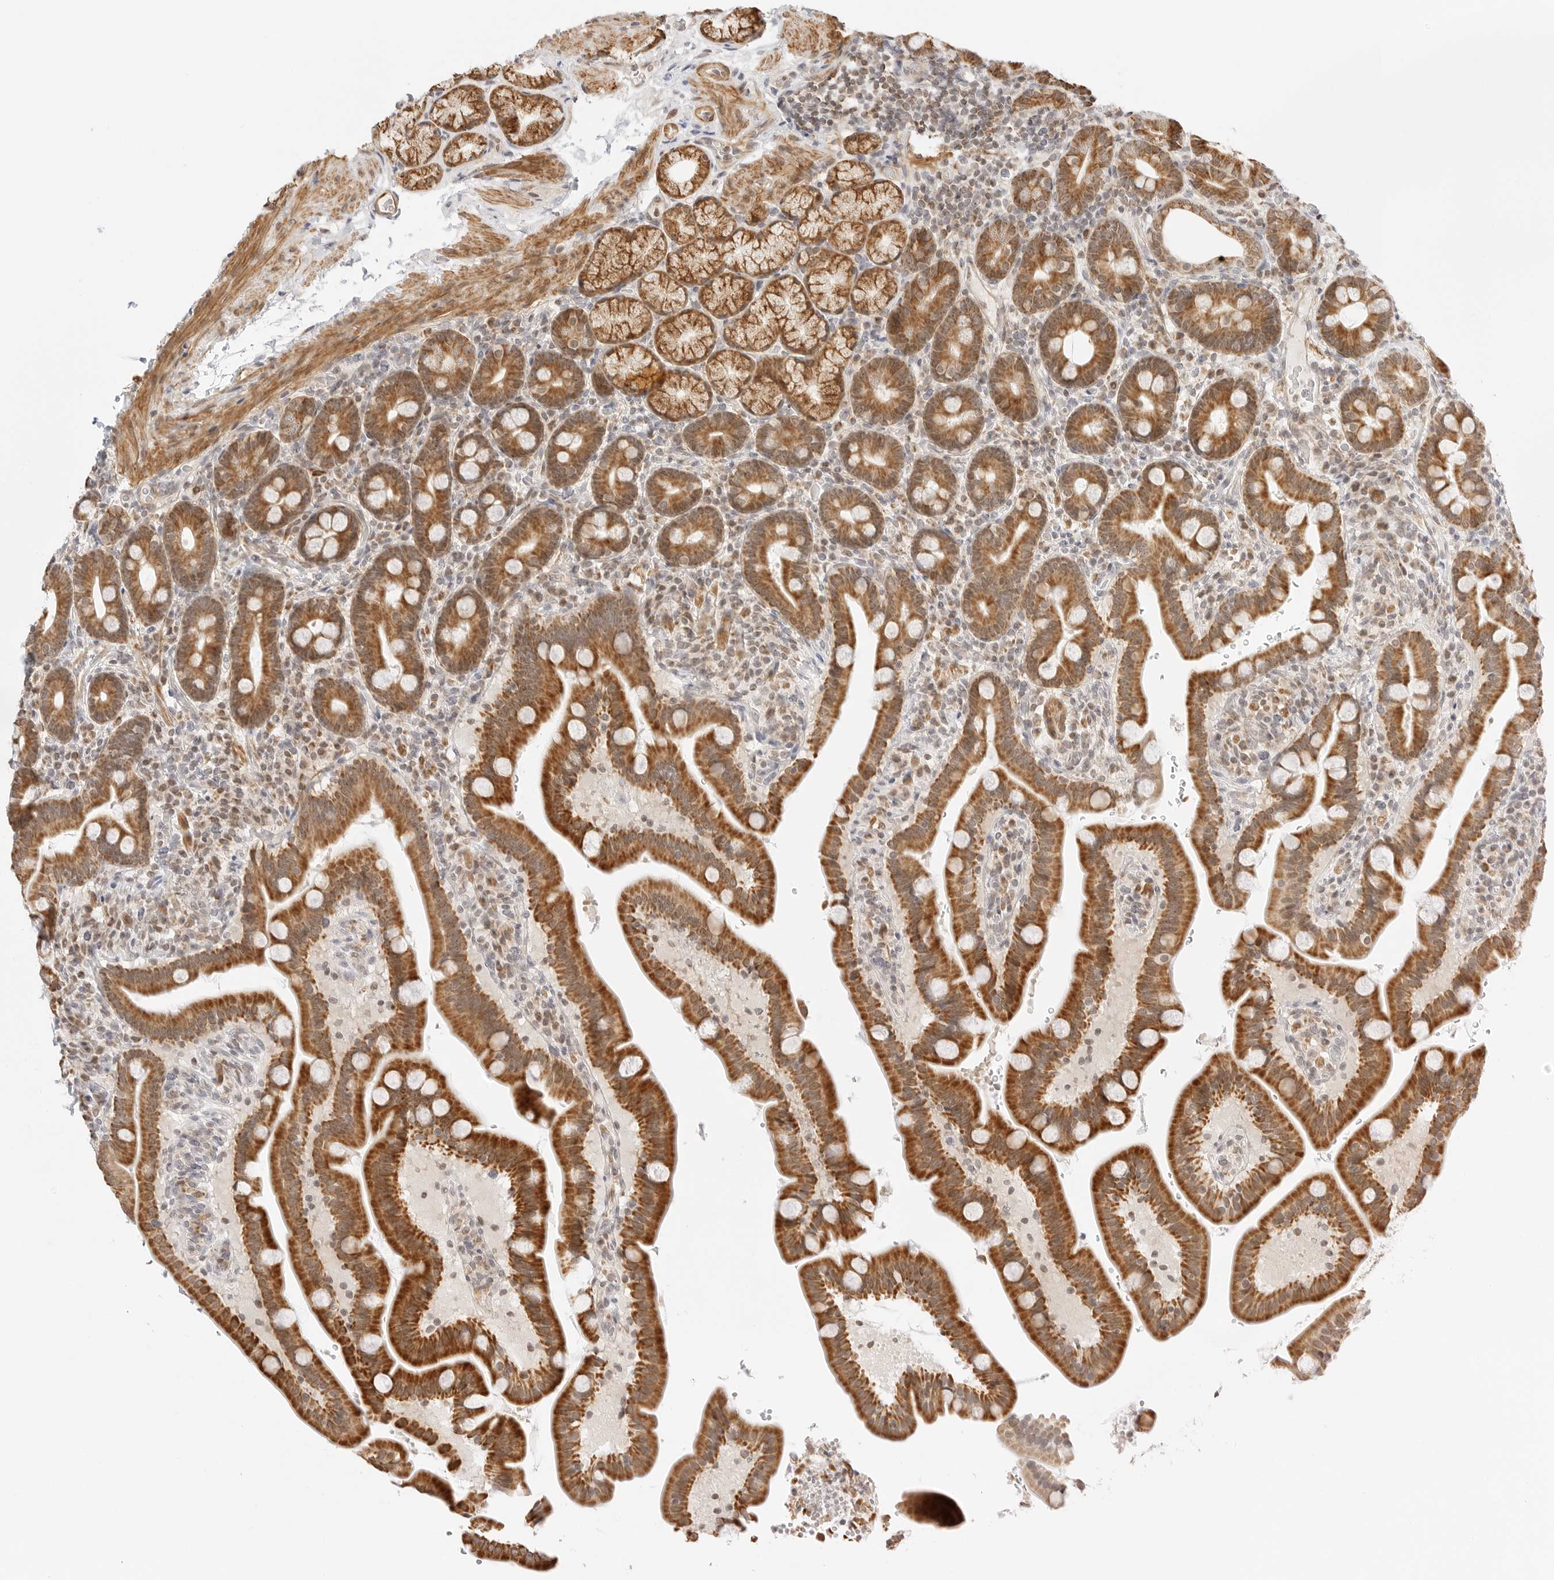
{"staining": {"intensity": "moderate", "quantity": ">75%", "location": "cytoplasmic/membranous"}, "tissue": "duodenum", "cell_type": "Glandular cells", "image_type": "normal", "snomed": [{"axis": "morphology", "description": "Normal tissue, NOS"}, {"axis": "topography", "description": "Duodenum"}], "caption": "A medium amount of moderate cytoplasmic/membranous positivity is identified in about >75% of glandular cells in normal duodenum.", "gene": "GORAB", "patient": {"sex": "male", "age": 54}}